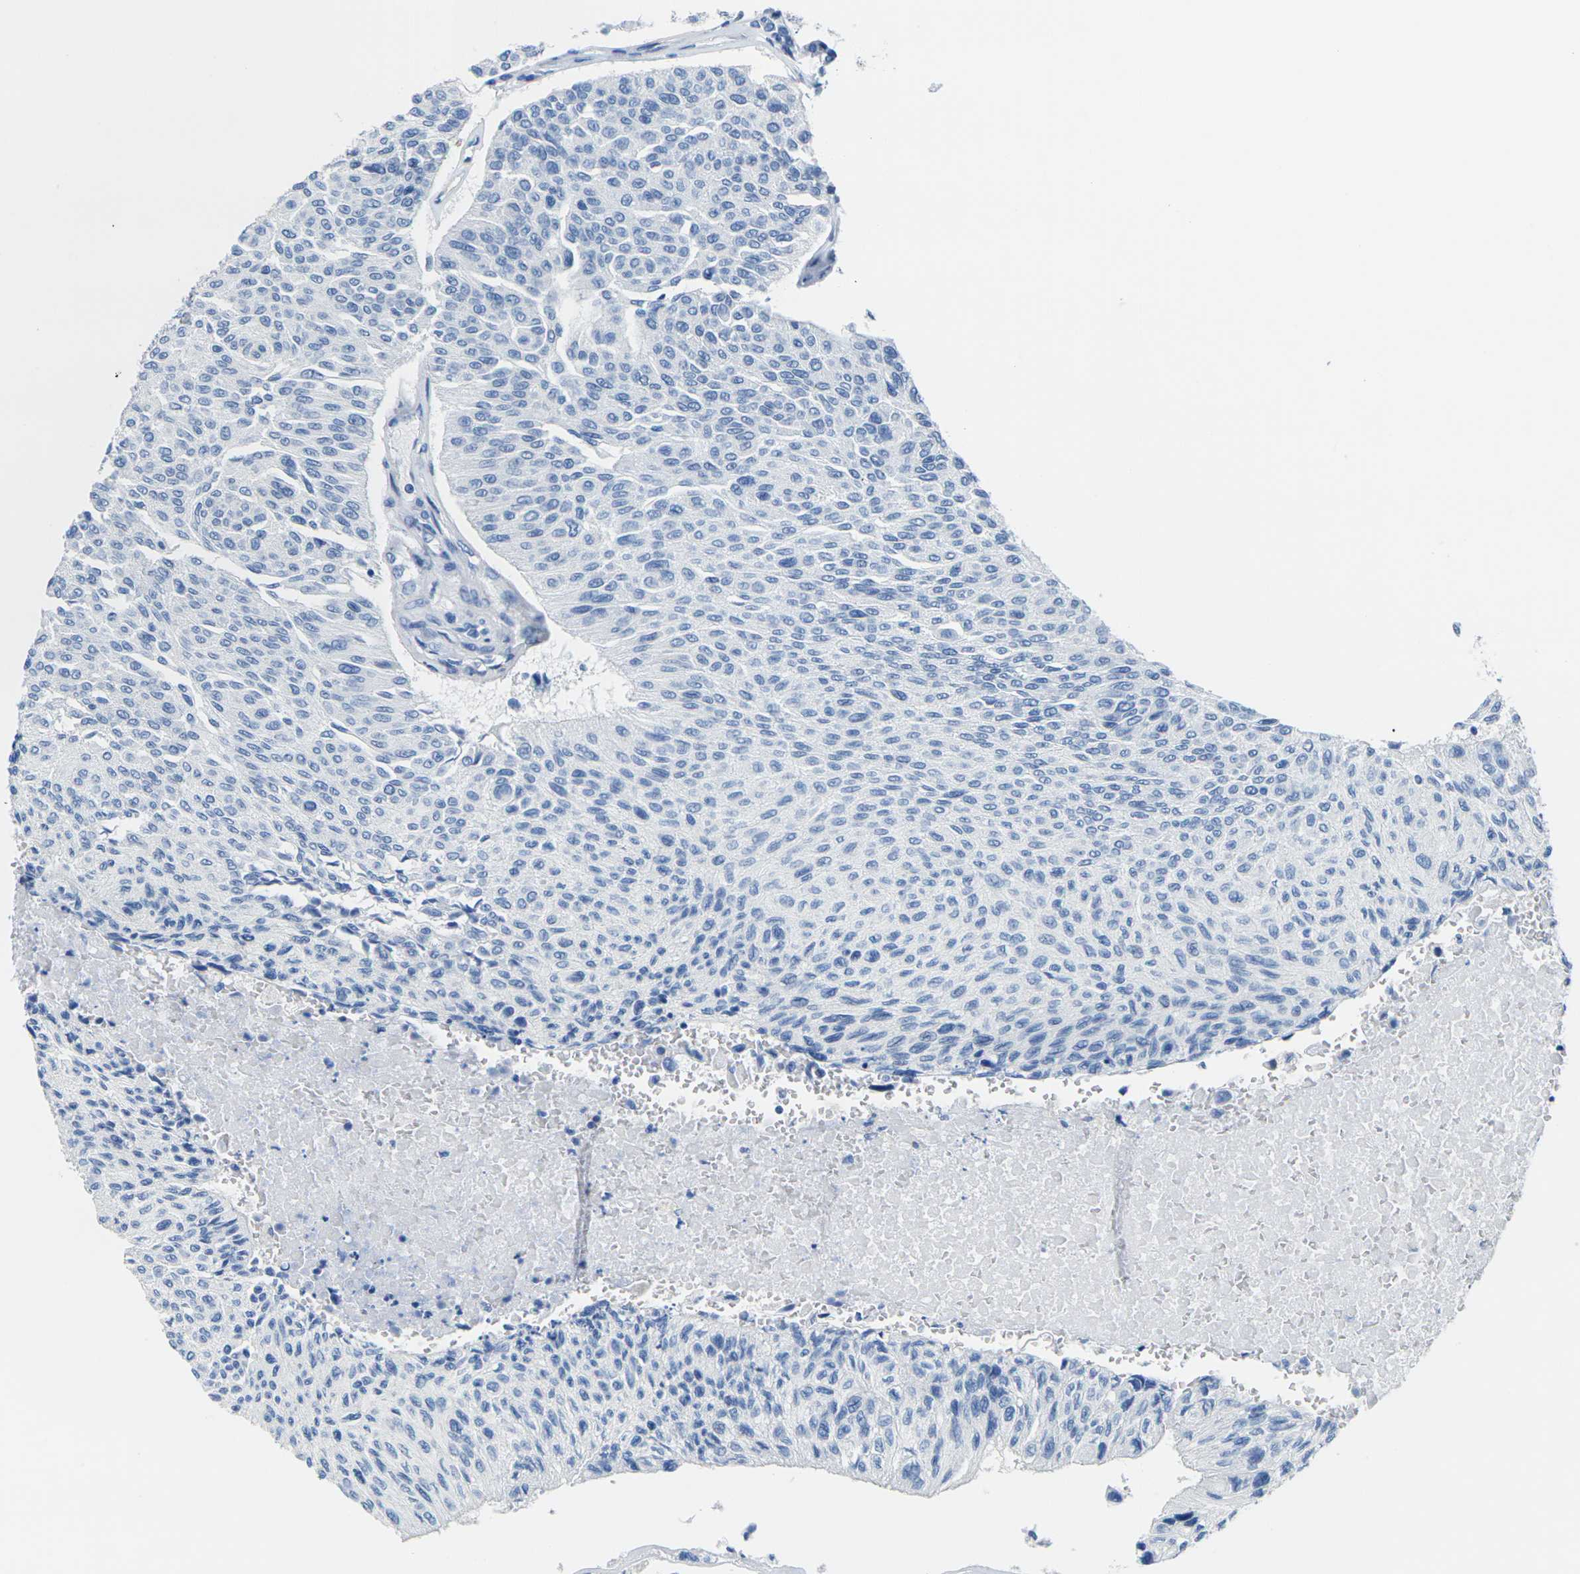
{"staining": {"intensity": "negative", "quantity": "none", "location": "none"}, "tissue": "urothelial cancer", "cell_type": "Tumor cells", "image_type": "cancer", "snomed": [{"axis": "morphology", "description": "Urothelial carcinoma, High grade"}, {"axis": "topography", "description": "Urinary bladder"}], "caption": "An IHC photomicrograph of high-grade urothelial carcinoma is shown. There is no staining in tumor cells of high-grade urothelial carcinoma.", "gene": "CNN1", "patient": {"sex": "male", "age": 66}}